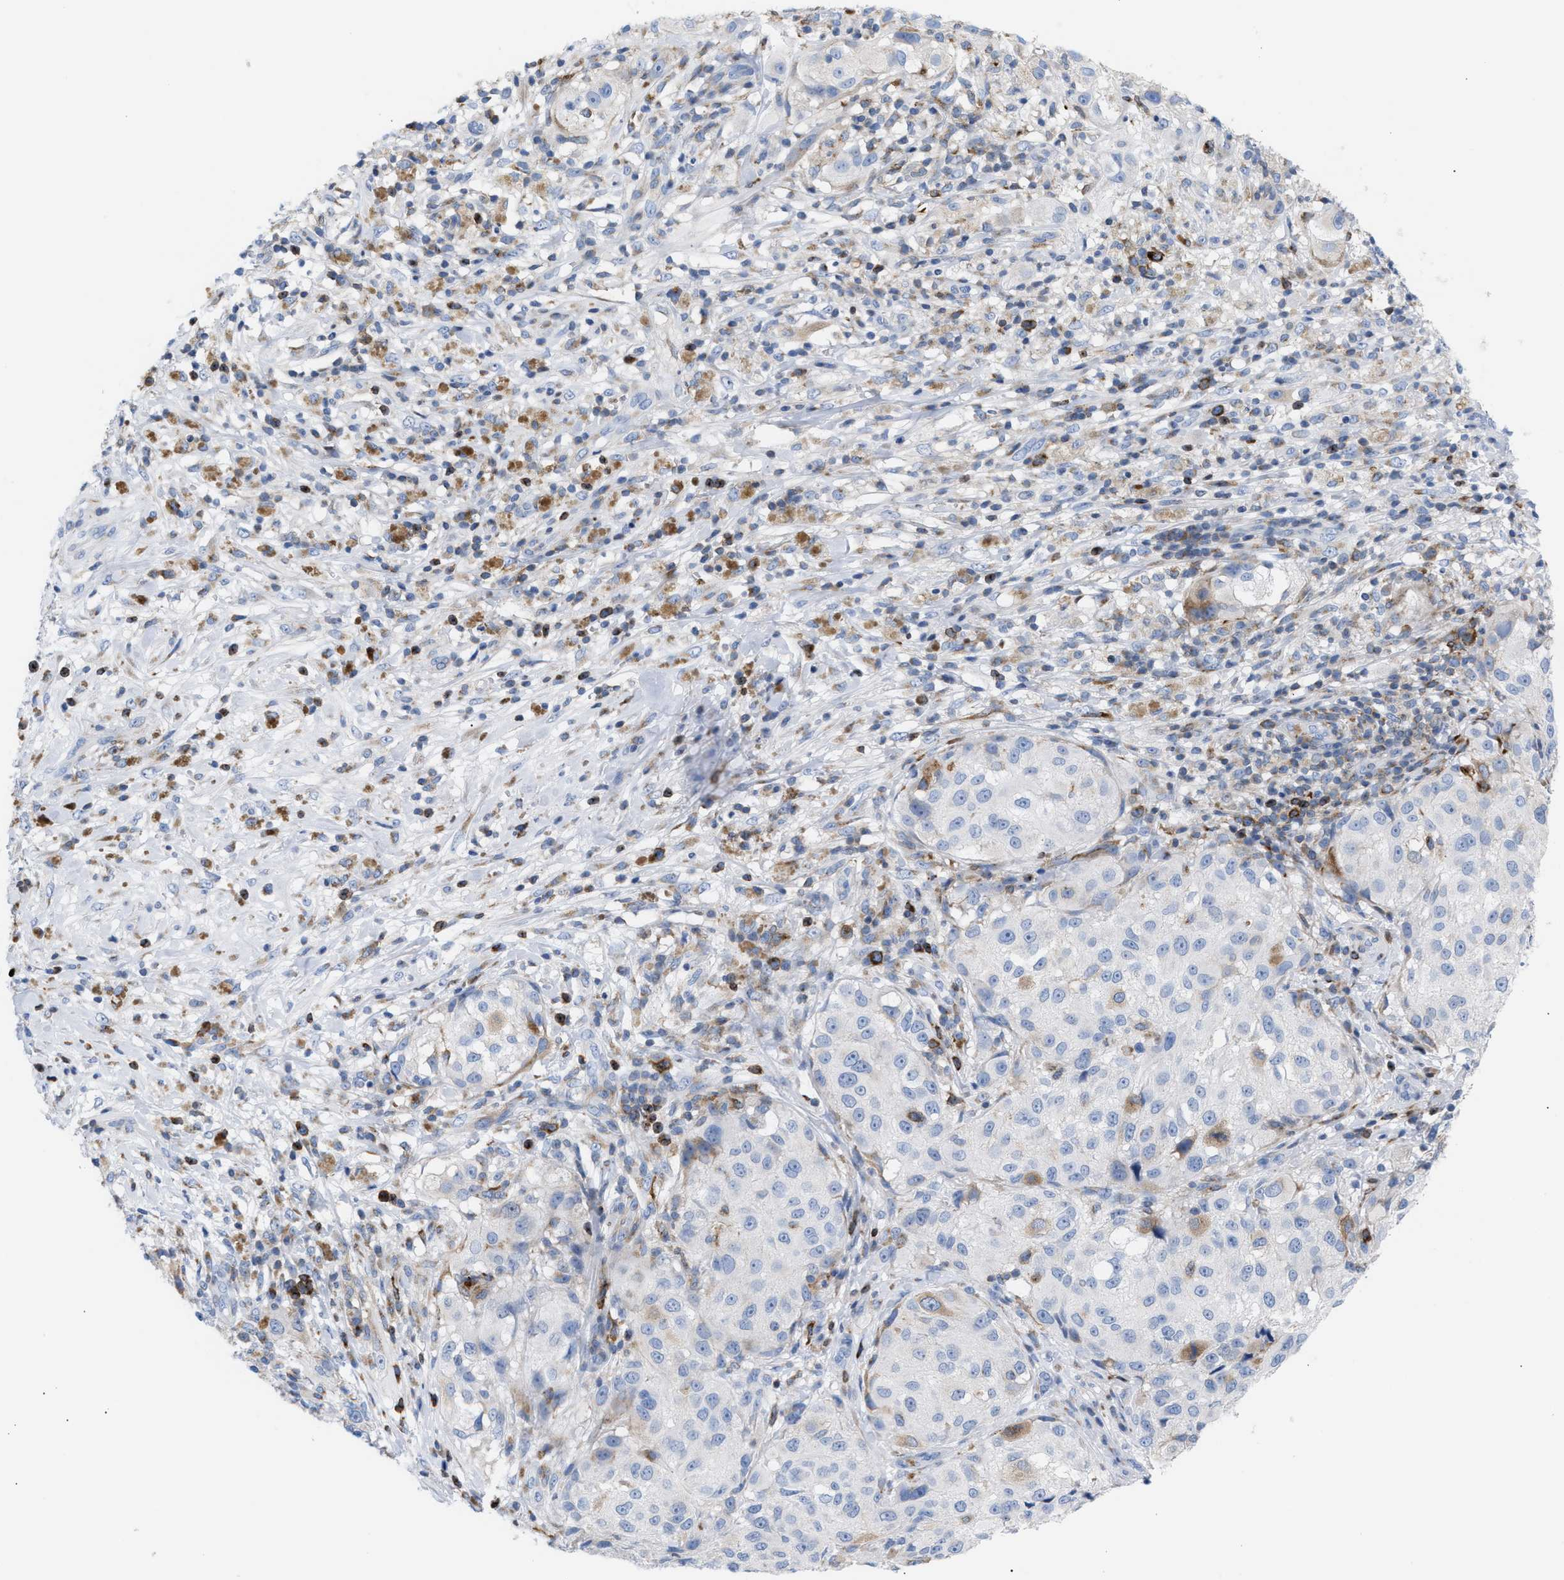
{"staining": {"intensity": "negative", "quantity": "none", "location": "none"}, "tissue": "melanoma", "cell_type": "Tumor cells", "image_type": "cancer", "snomed": [{"axis": "morphology", "description": "Necrosis, NOS"}, {"axis": "morphology", "description": "Malignant melanoma, NOS"}, {"axis": "topography", "description": "Skin"}], "caption": "A high-resolution micrograph shows immunohistochemistry staining of melanoma, which shows no significant expression in tumor cells. (Brightfield microscopy of DAB (3,3'-diaminobenzidine) IHC at high magnification).", "gene": "TACC3", "patient": {"sex": "female", "age": 87}}